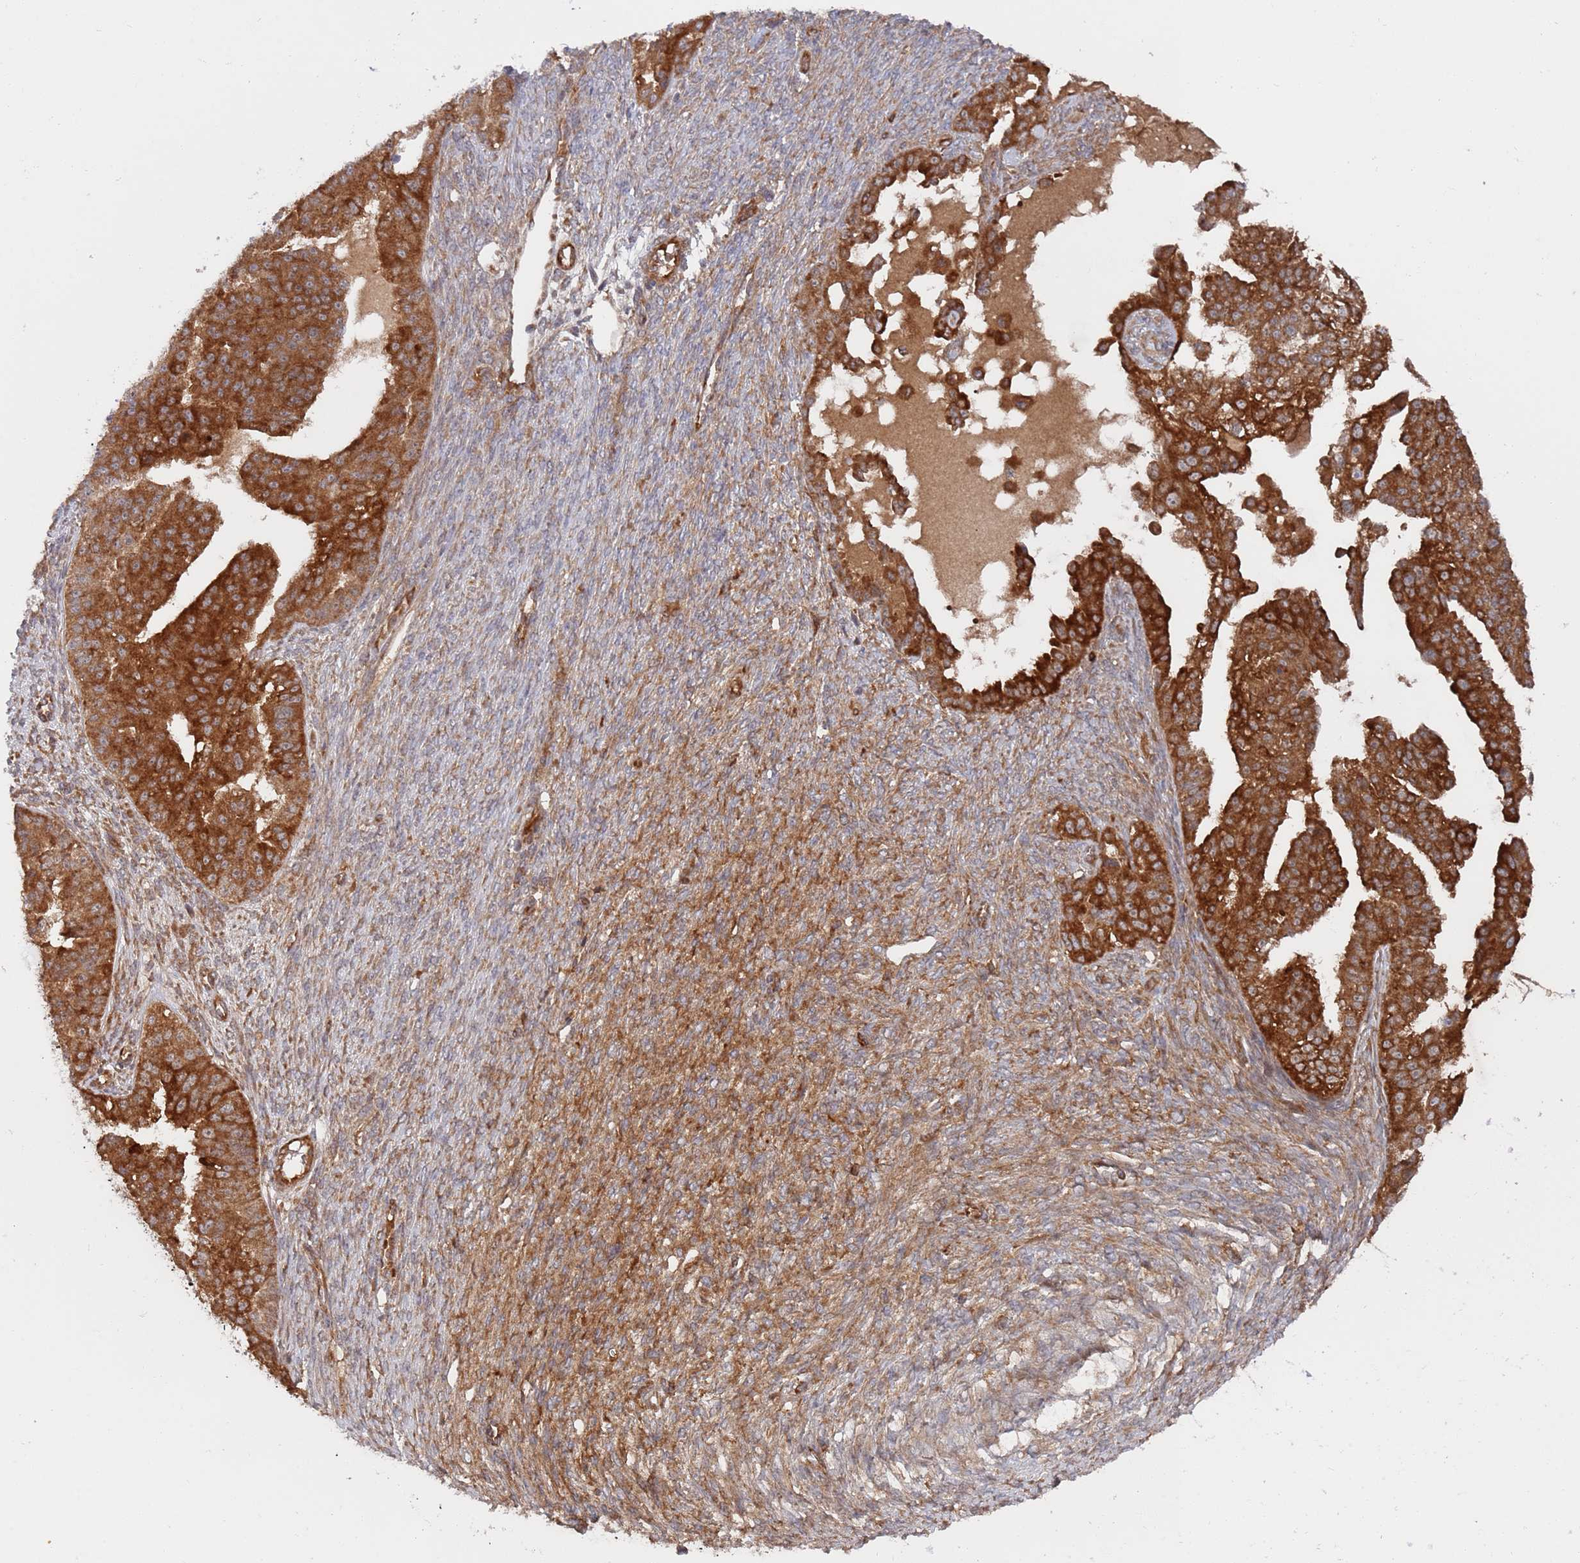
{"staining": {"intensity": "strong", "quantity": ">75%", "location": "cytoplasmic/membranous"}, "tissue": "ovarian cancer", "cell_type": "Tumor cells", "image_type": "cancer", "snomed": [{"axis": "morphology", "description": "Cystadenocarcinoma, serous, NOS"}, {"axis": "topography", "description": "Ovary"}], "caption": "A high-resolution photomicrograph shows immunohistochemistry staining of ovarian cancer (serous cystadenocarcinoma), which demonstrates strong cytoplasmic/membranous positivity in approximately >75% of tumor cells.", "gene": "DDX60", "patient": {"sex": "female", "age": 58}}